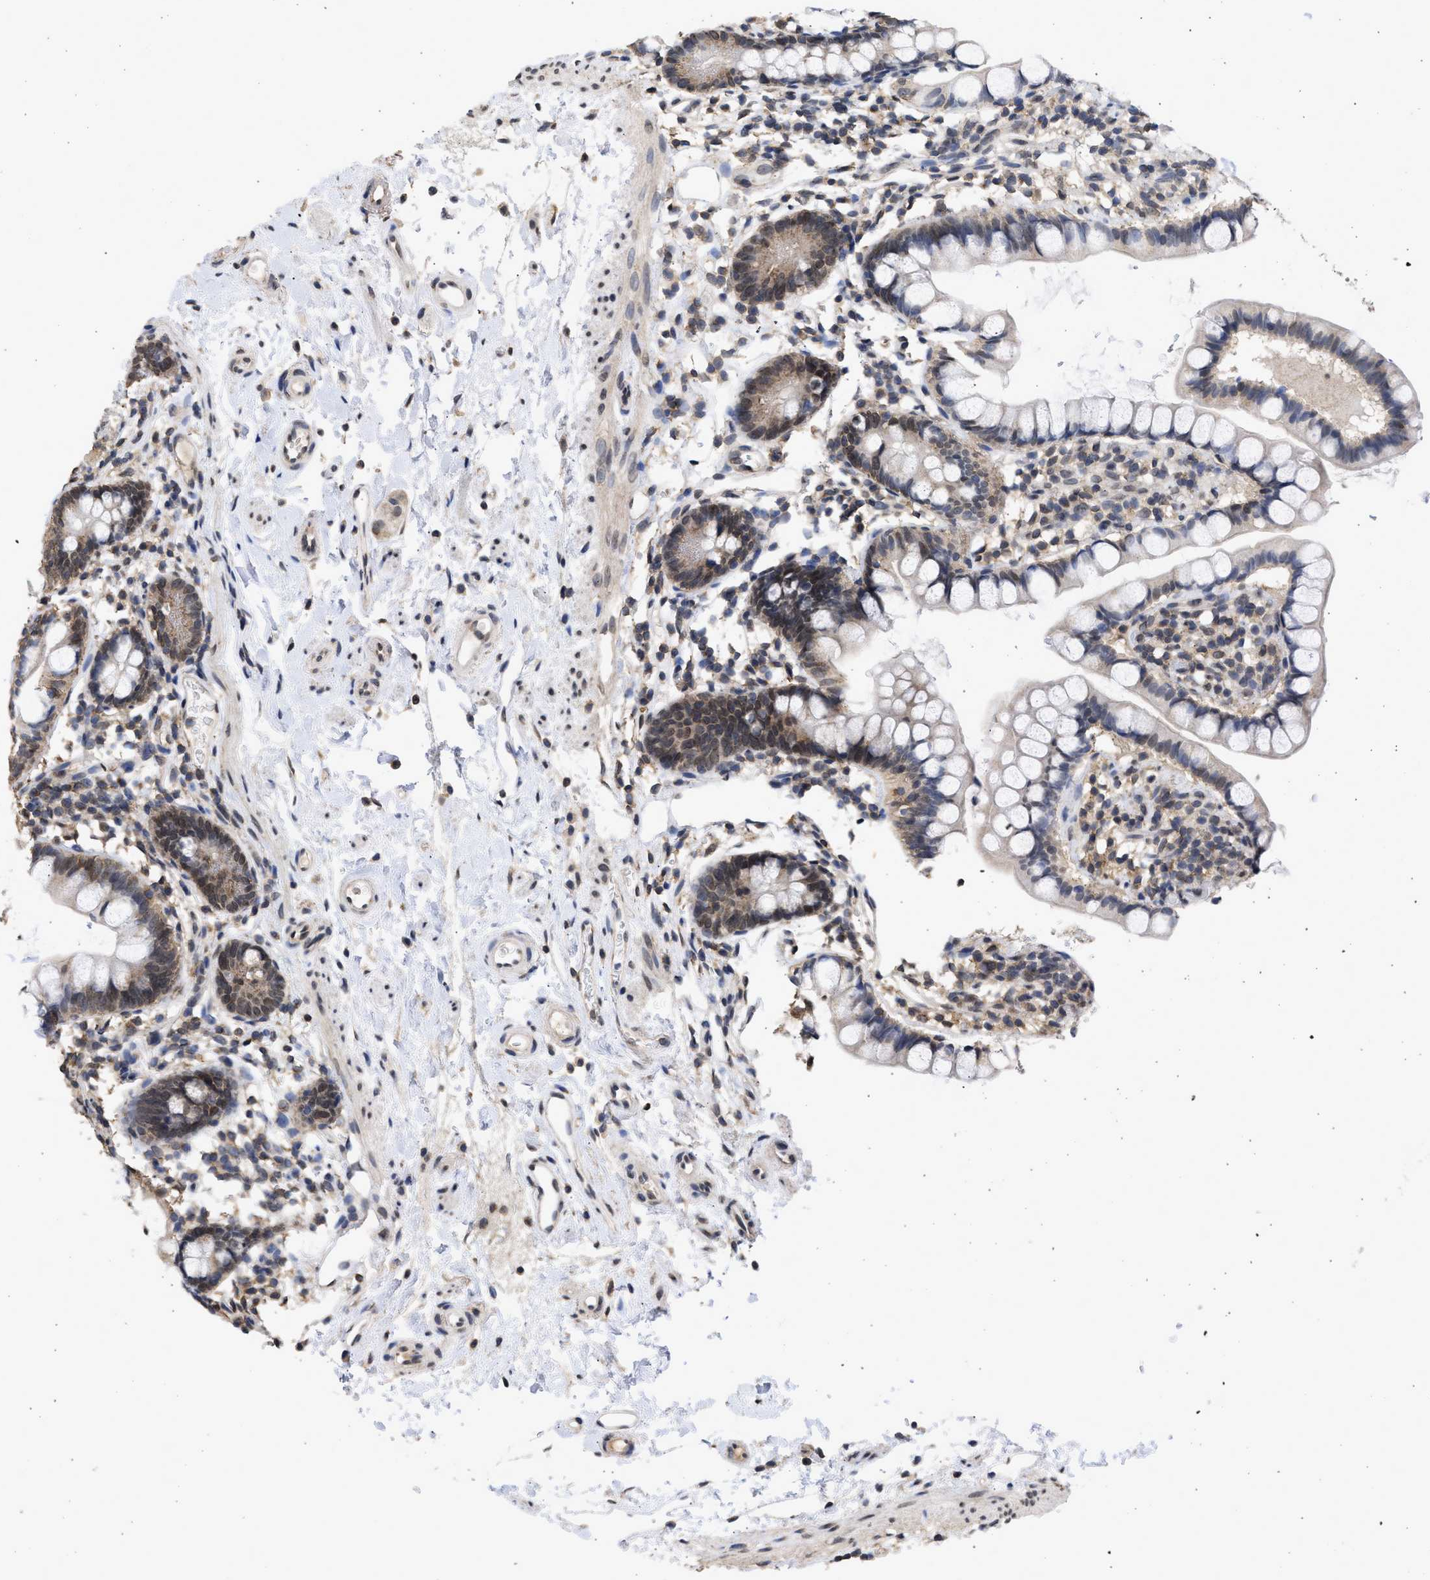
{"staining": {"intensity": "weak", "quantity": "<25%", "location": "cytoplasmic/membranous,nuclear"}, "tissue": "small intestine", "cell_type": "Glandular cells", "image_type": "normal", "snomed": [{"axis": "morphology", "description": "Normal tissue, NOS"}, {"axis": "topography", "description": "Small intestine"}], "caption": "A photomicrograph of human small intestine is negative for staining in glandular cells.", "gene": "NUP35", "patient": {"sex": "female", "age": 84}}